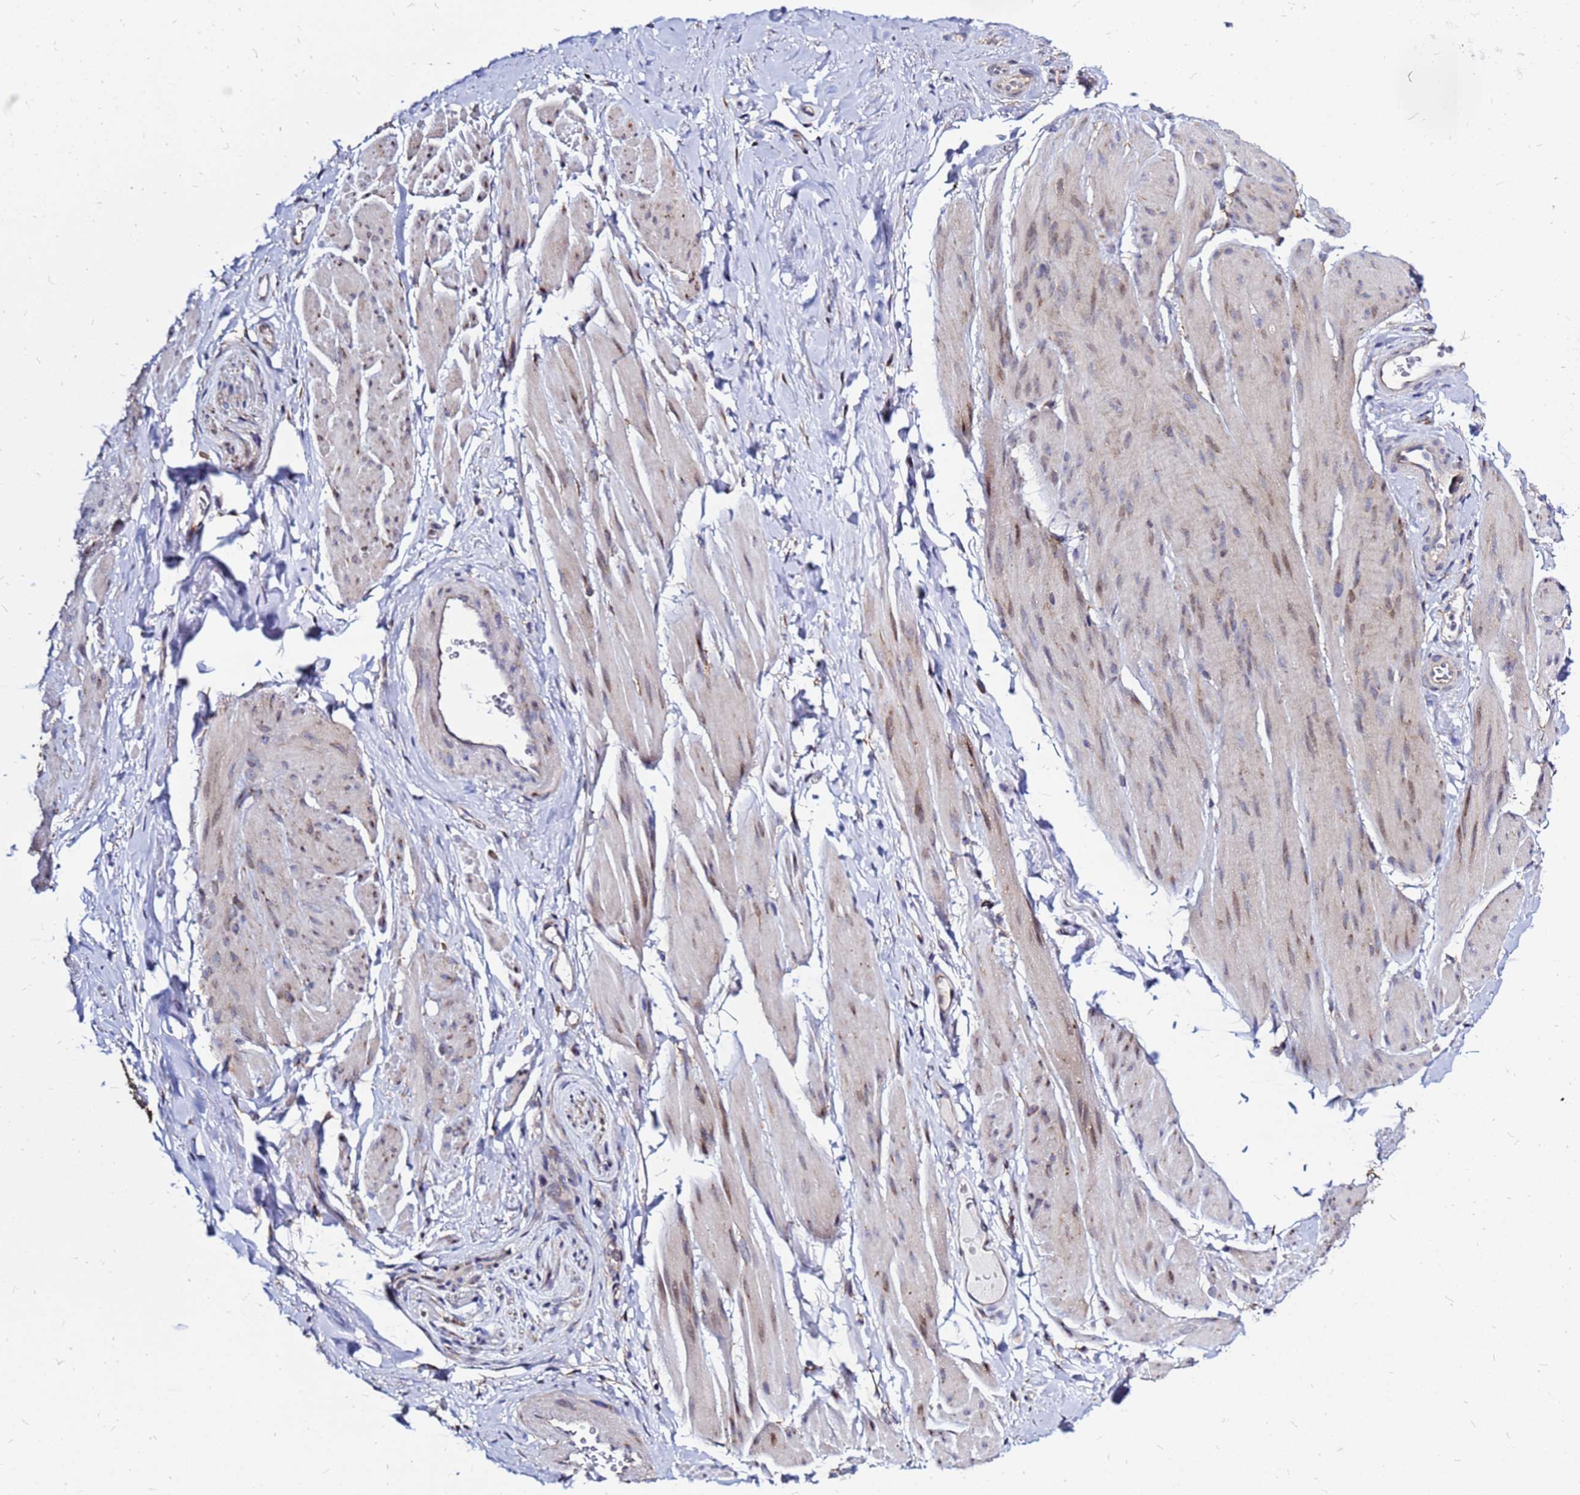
{"staining": {"intensity": "weak", "quantity": "25%-75%", "location": "cytoplasmic/membranous,nuclear"}, "tissue": "smooth muscle", "cell_type": "Smooth muscle cells", "image_type": "normal", "snomed": [{"axis": "morphology", "description": "Normal tissue, NOS"}, {"axis": "topography", "description": "Smooth muscle"}, {"axis": "topography", "description": "Peripheral nerve tissue"}], "caption": "Benign smooth muscle reveals weak cytoplasmic/membranous,nuclear staining in approximately 25%-75% of smooth muscle cells.", "gene": "MOB2", "patient": {"sex": "male", "age": 69}}